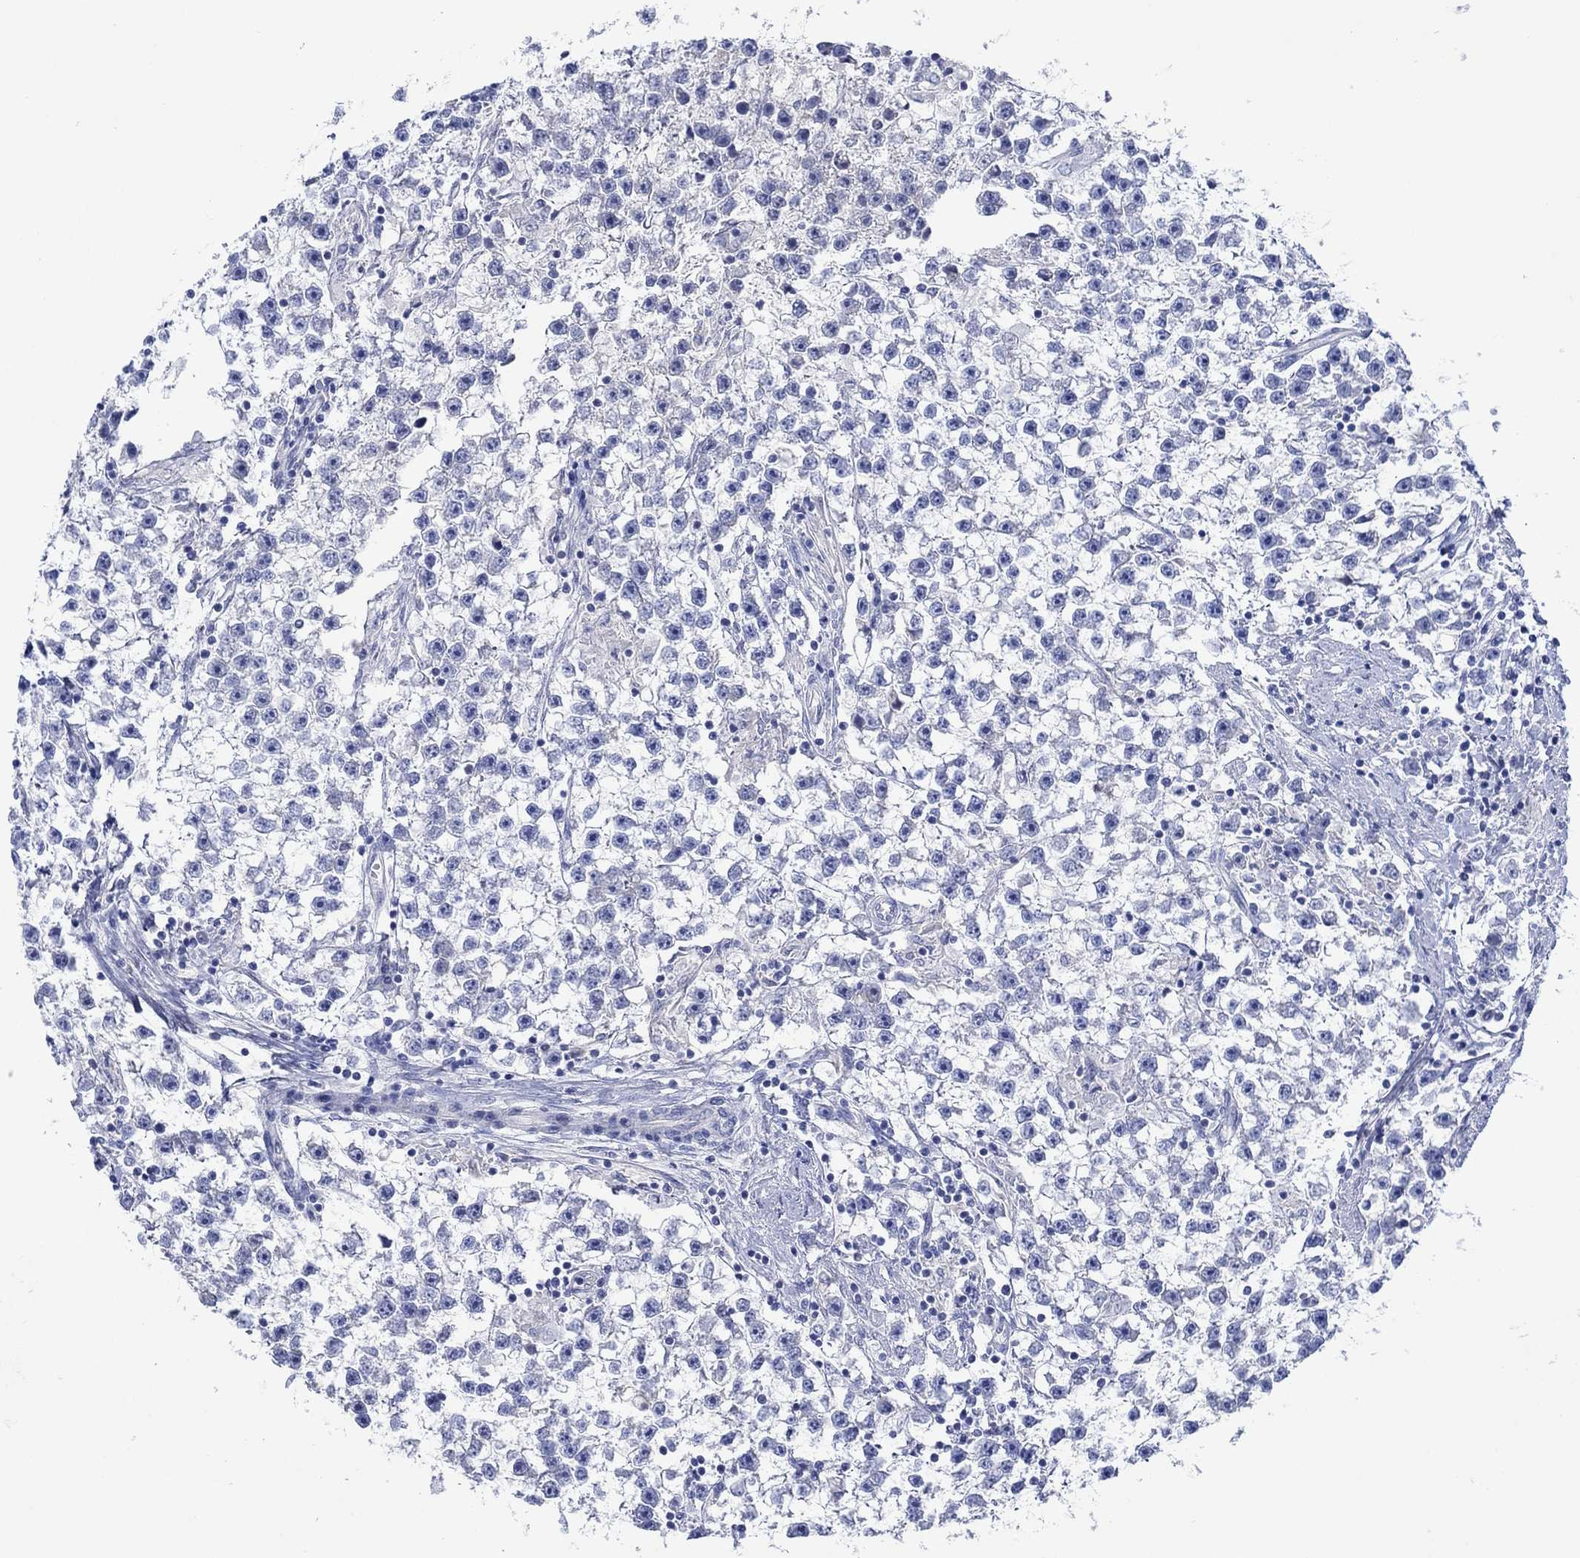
{"staining": {"intensity": "negative", "quantity": "none", "location": "none"}, "tissue": "testis cancer", "cell_type": "Tumor cells", "image_type": "cancer", "snomed": [{"axis": "morphology", "description": "Seminoma, NOS"}, {"axis": "topography", "description": "Testis"}], "caption": "A high-resolution histopathology image shows immunohistochemistry (IHC) staining of testis seminoma, which demonstrates no significant positivity in tumor cells.", "gene": "TRIM16", "patient": {"sex": "male", "age": 59}}